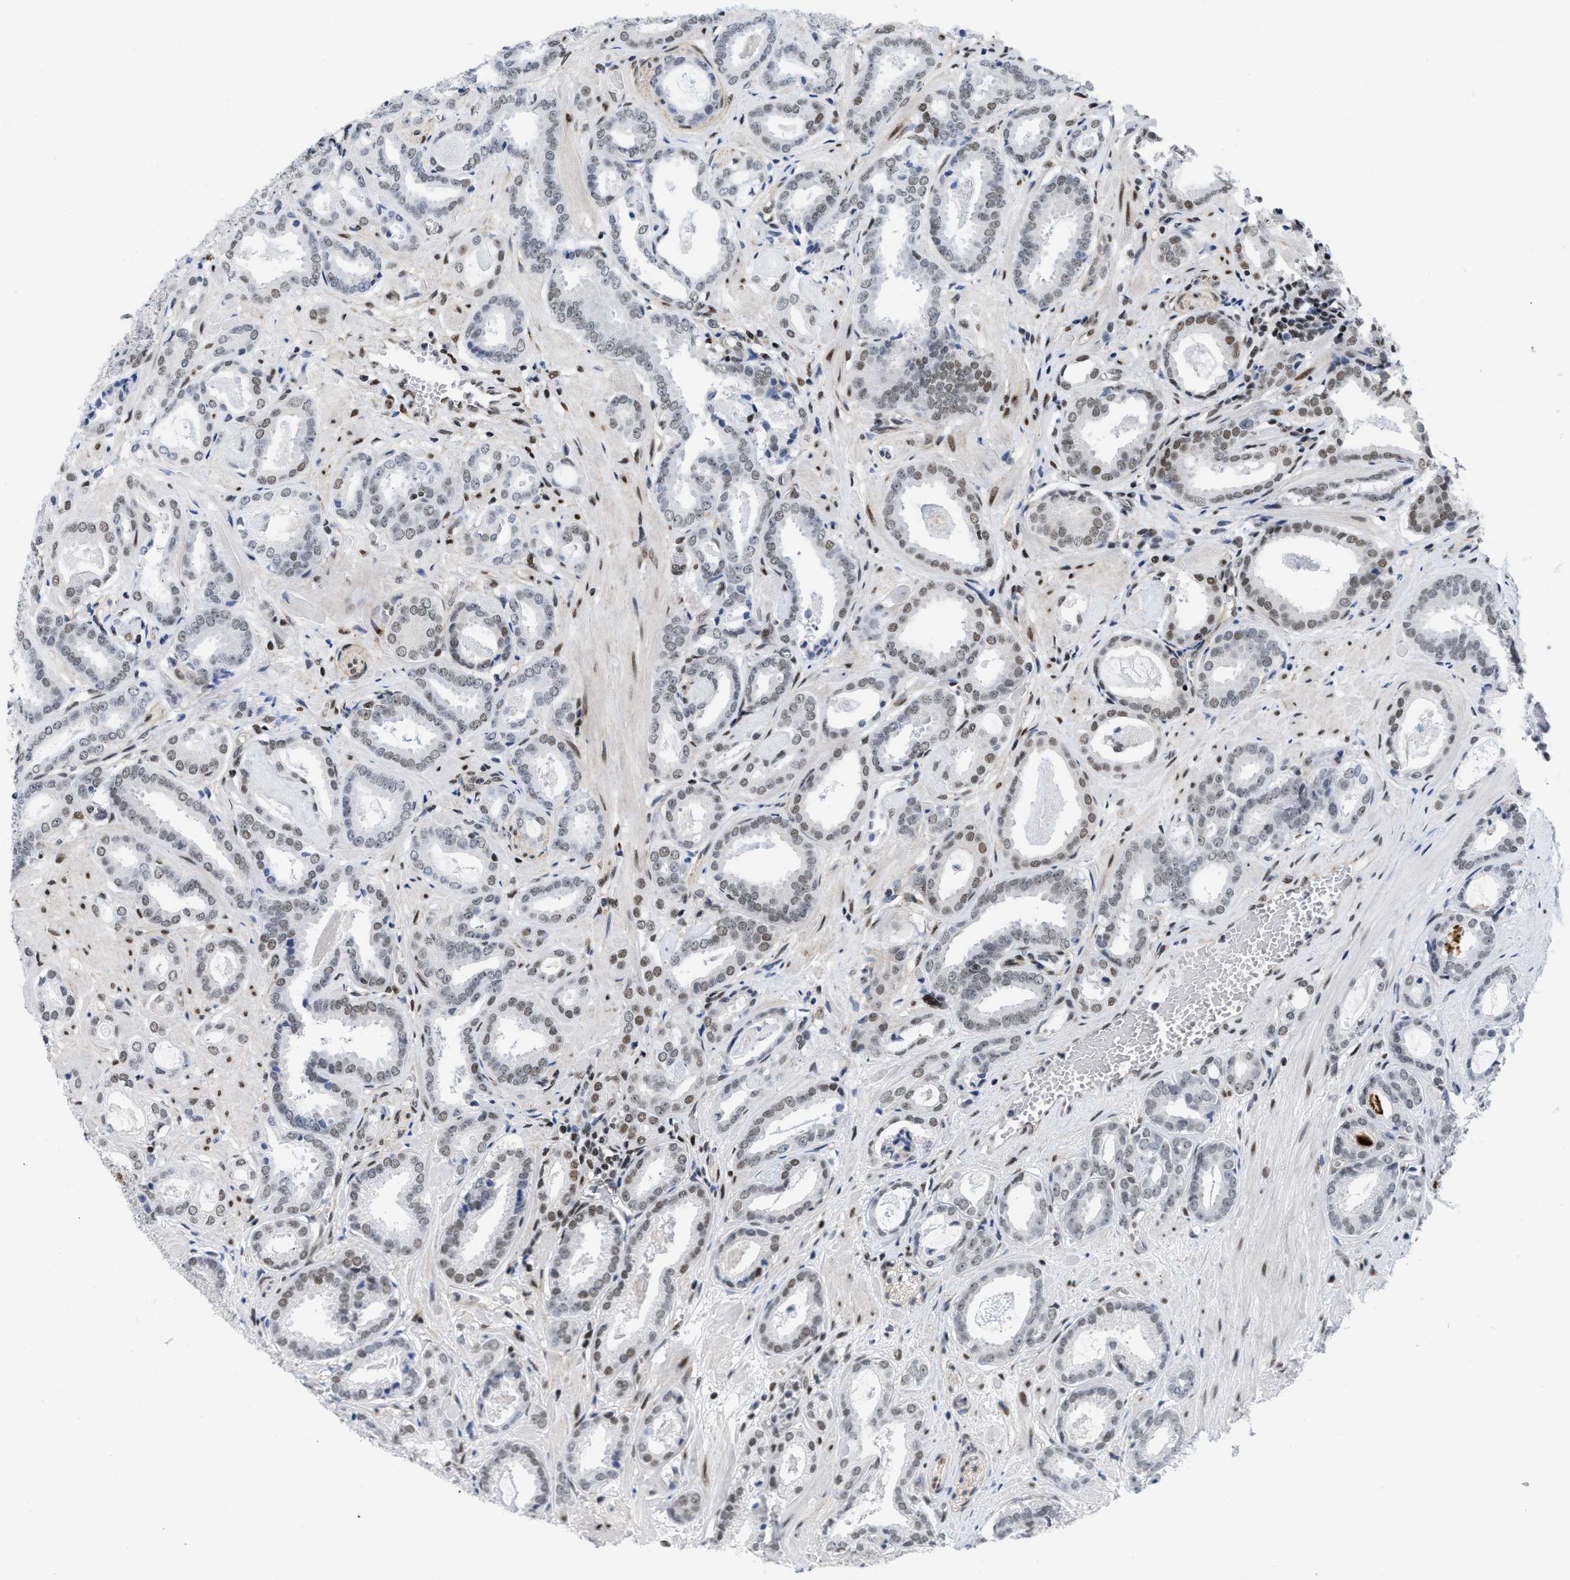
{"staining": {"intensity": "weak", "quantity": "<25%", "location": "nuclear"}, "tissue": "prostate cancer", "cell_type": "Tumor cells", "image_type": "cancer", "snomed": [{"axis": "morphology", "description": "Adenocarcinoma, Low grade"}, {"axis": "topography", "description": "Prostate"}], "caption": "The image reveals no significant staining in tumor cells of prostate cancer (adenocarcinoma (low-grade)).", "gene": "MIER1", "patient": {"sex": "male", "age": 53}}